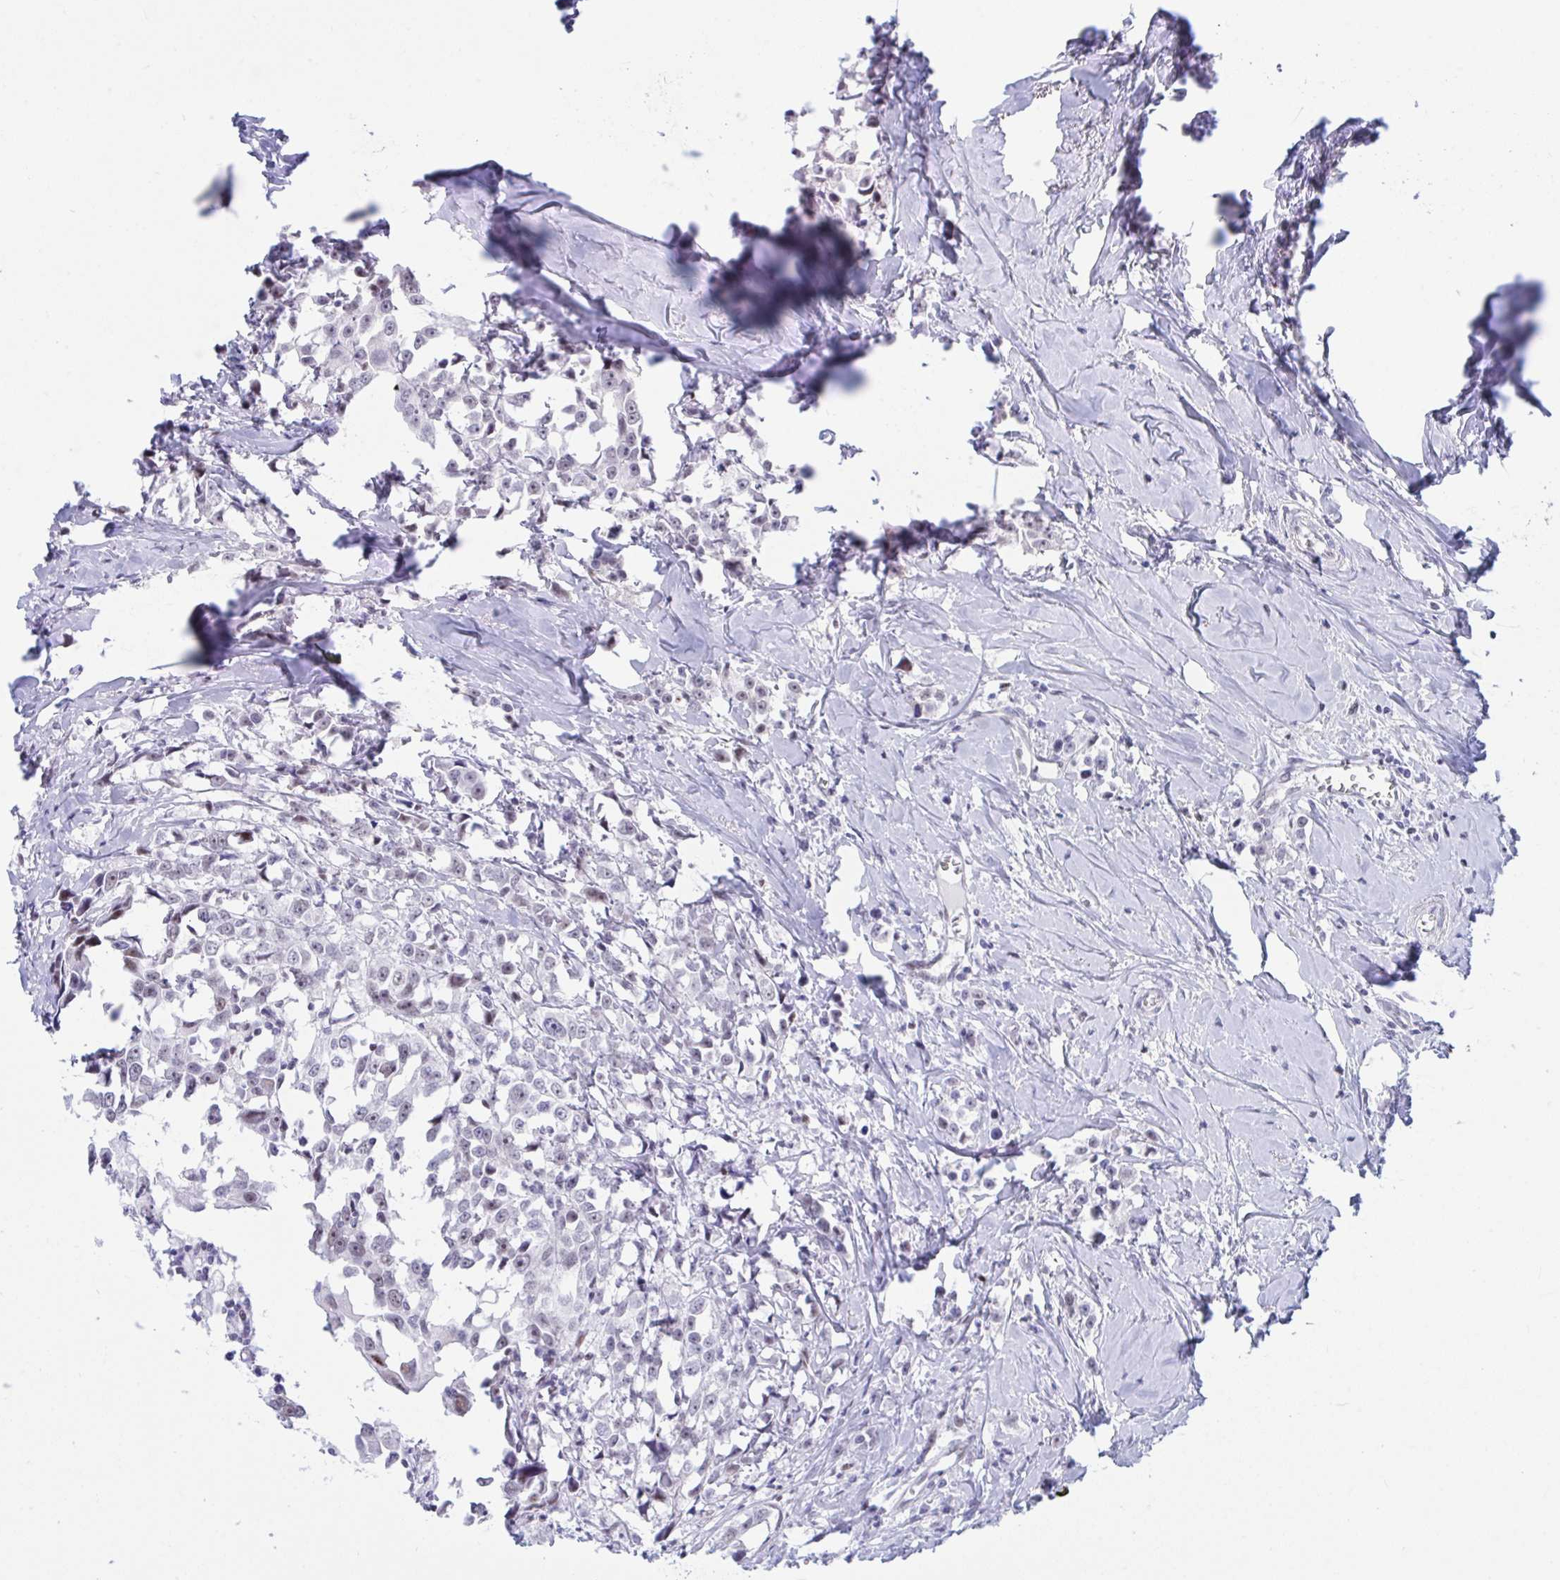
{"staining": {"intensity": "strong", "quantity": "25%-75%", "location": "nuclear"}, "tissue": "breast cancer", "cell_type": "Tumor cells", "image_type": "cancer", "snomed": [{"axis": "morphology", "description": "Duct carcinoma"}, {"axis": "topography", "description": "Breast"}], "caption": "IHC image of neoplastic tissue: infiltrating ductal carcinoma (breast) stained using immunohistochemistry shows high levels of strong protein expression localized specifically in the nuclear of tumor cells, appearing as a nuclear brown color.", "gene": "IKZF2", "patient": {"sex": "female", "age": 80}}